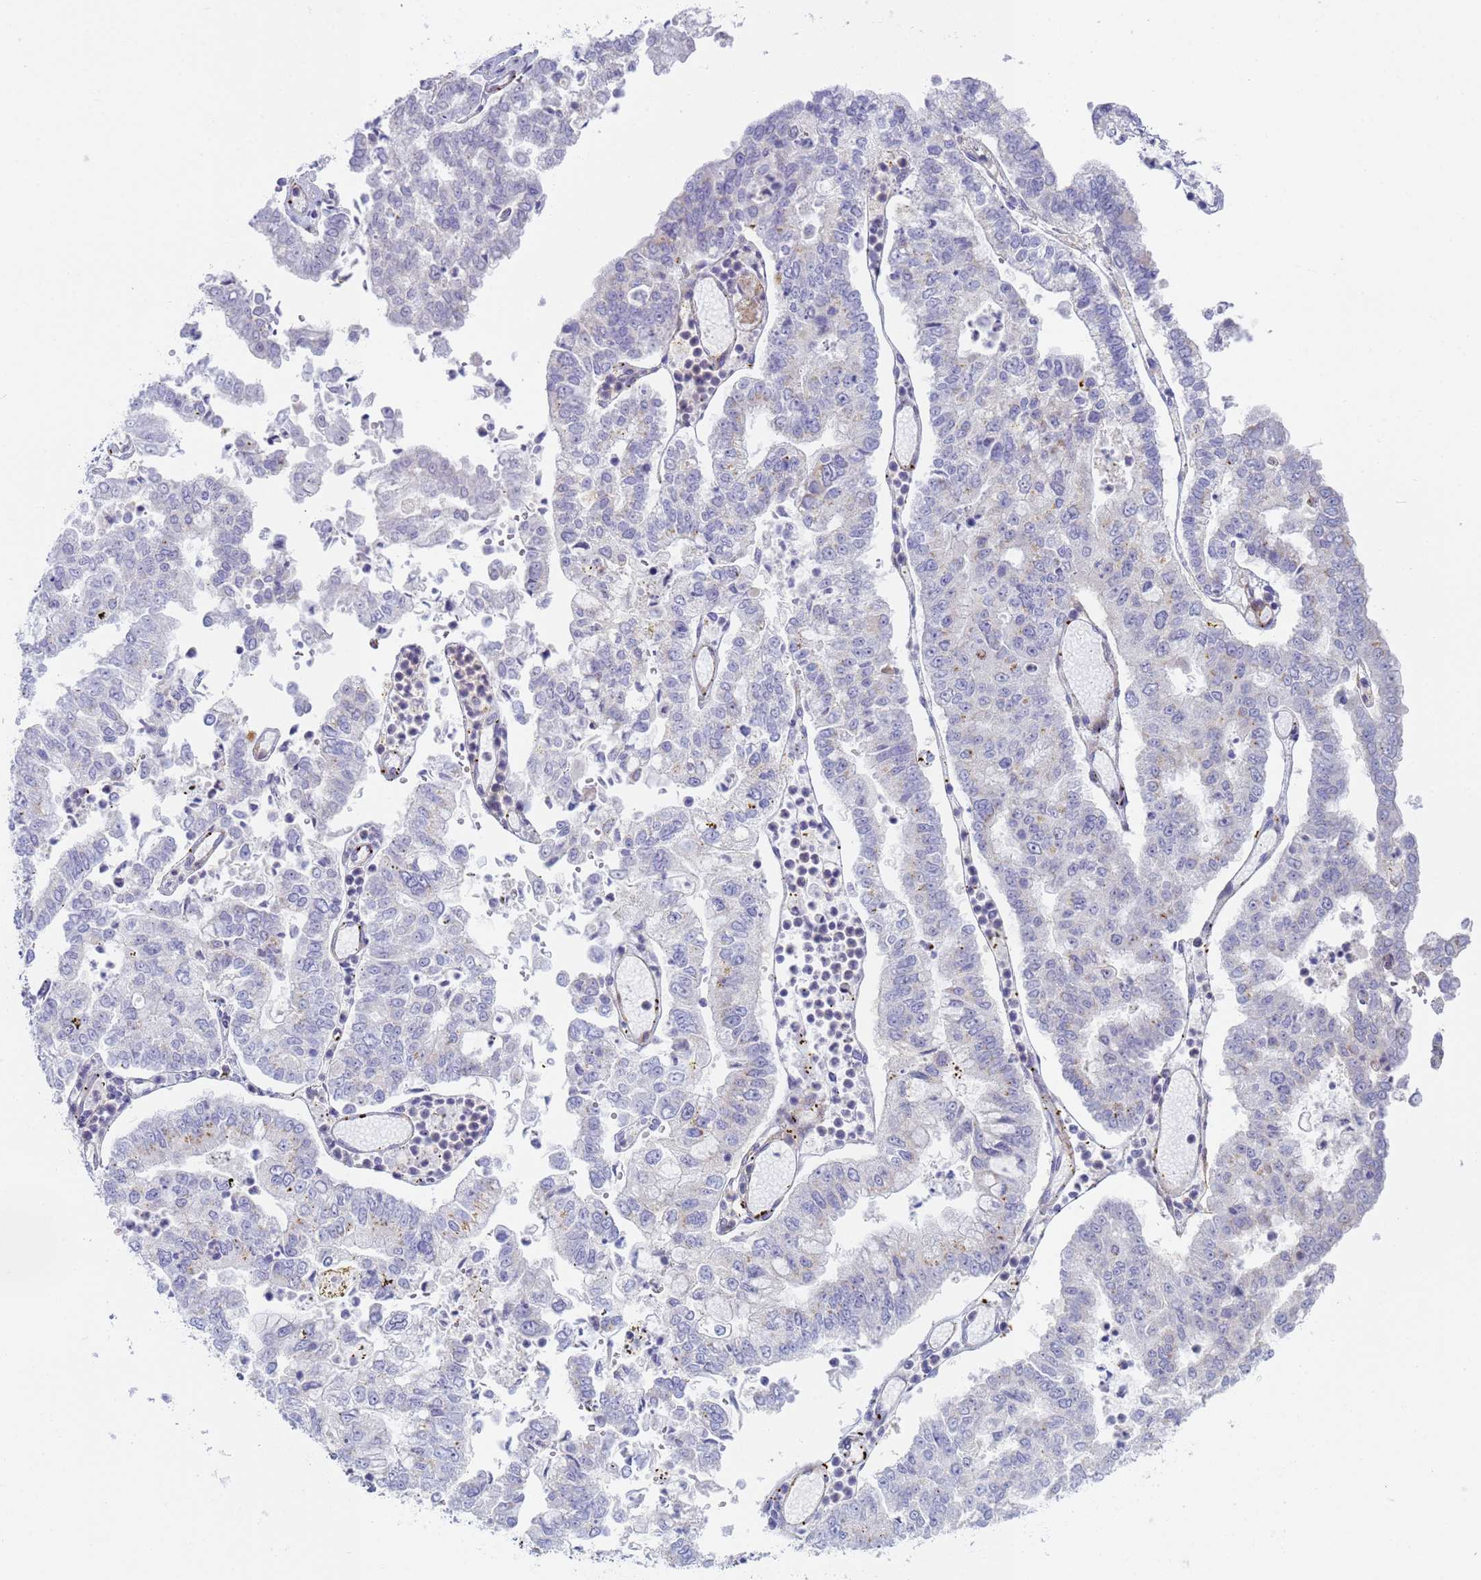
{"staining": {"intensity": "negative", "quantity": "none", "location": "none"}, "tissue": "stomach cancer", "cell_type": "Tumor cells", "image_type": "cancer", "snomed": [{"axis": "morphology", "description": "Adenocarcinoma, NOS"}, {"axis": "topography", "description": "Stomach"}], "caption": "Immunohistochemical staining of human stomach adenocarcinoma reveals no significant staining in tumor cells.", "gene": "CR1", "patient": {"sex": "male", "age": 76}}